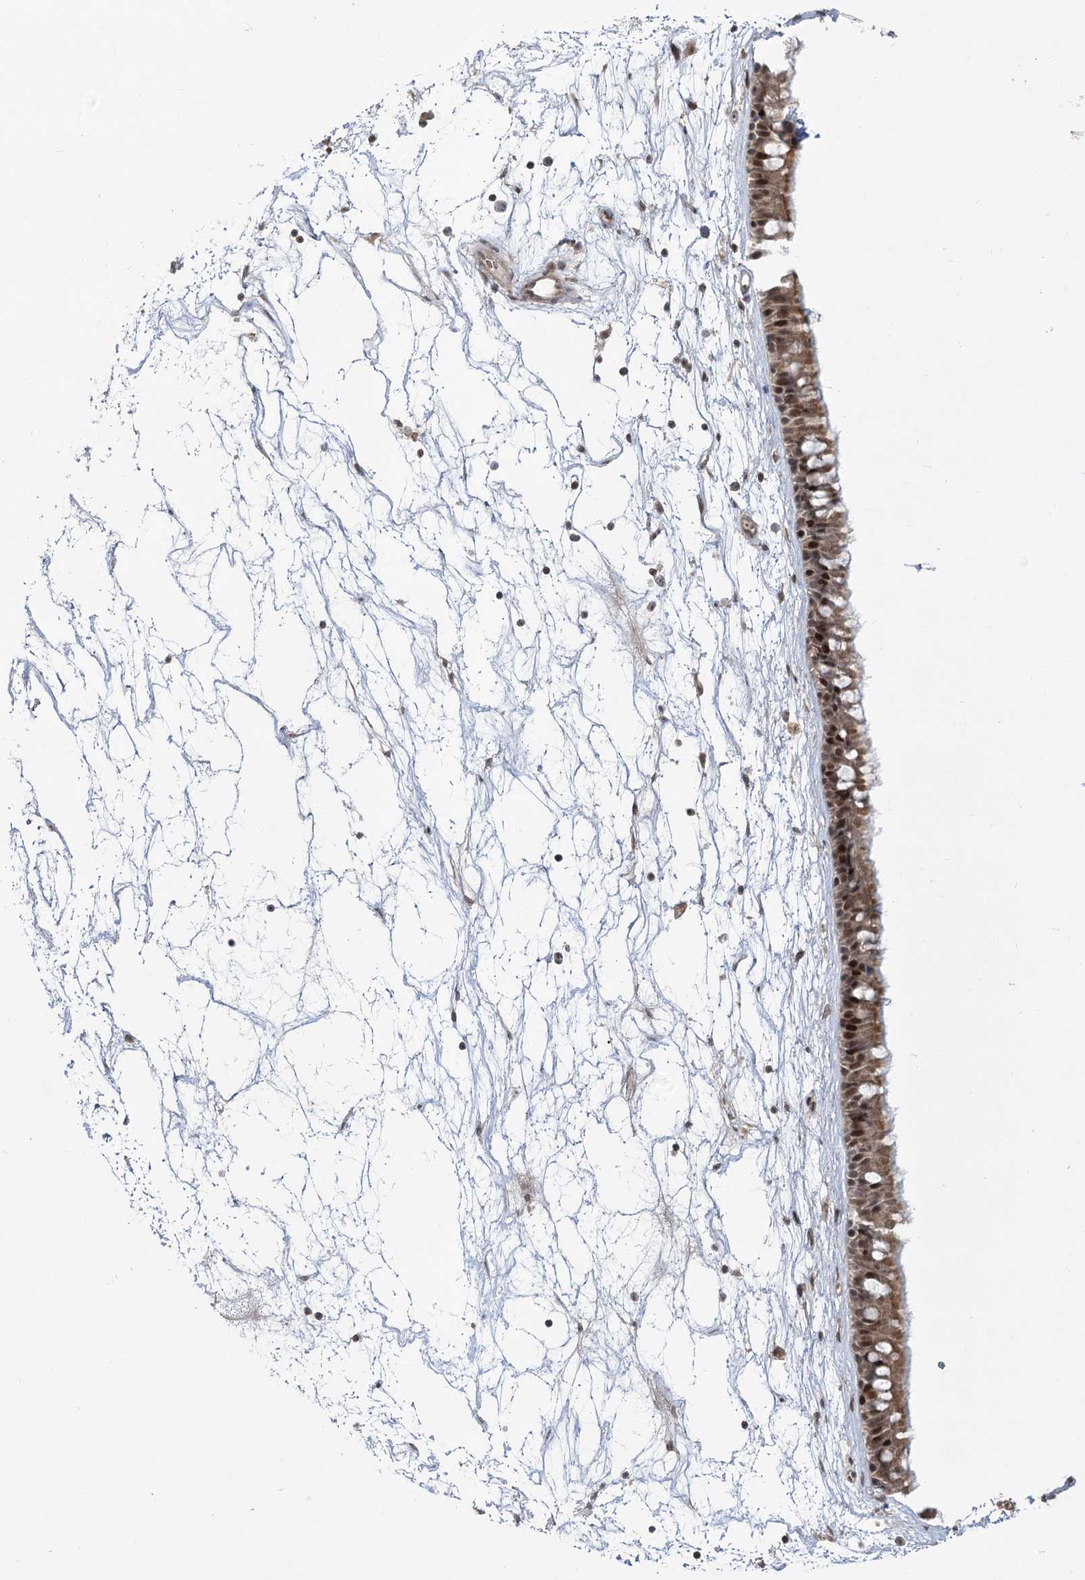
{"staining": {"intensity": "moderate", "quantity": ">75%", "location": "cytoplasmic/membranous,nuclear"}, "tissue": "nasopharynx", "cell_type": "Respiratory epithelial cells", "image_type": "normal", "snomed": [{"axis": "morphology", "description": "Normal tissue, NOS"}, {"axis": "topography", "description": "Nasopharynx"}], "caption": "Protein analysis of benign nasopharynx reveals moderate cytoplasmic/membranous,nuclear expression in approximately >75% of respiratory epithelial cells.", "gene": "HELQ", "patient": {"sex": "male", "age": 64}}